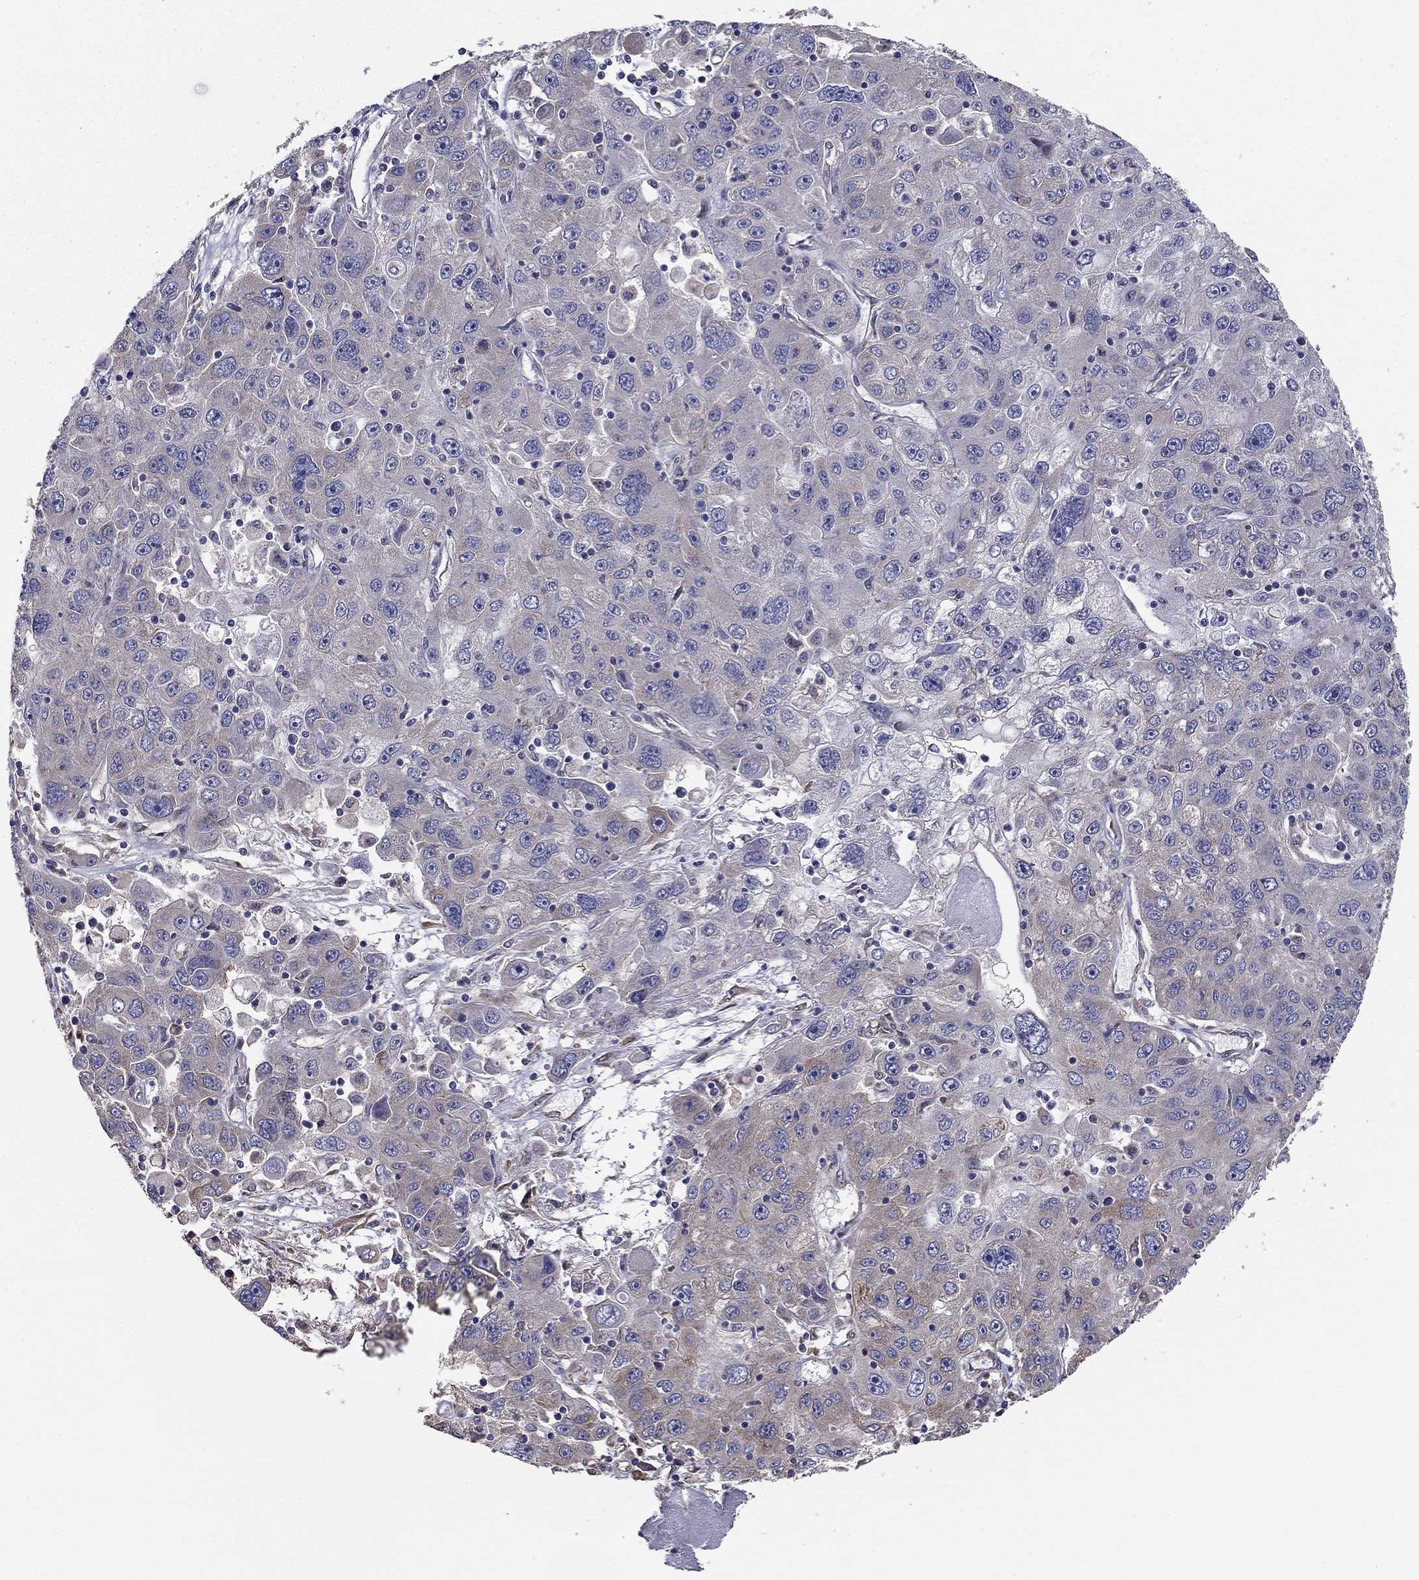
{"staining": {"intensity": "negative", "quantity": "none", "location": "none"}, "tissue": "stomach cancer", "cell_type": "Tumor cells", "image_type": "cancer", "snomed": [{"axis": "morphology", "description": "Adenocarcinoma, NOS"}, {"axis": "topography", "description": "Stomach"}], "caption": "Immunohistochemistry (IHC) histopathology image of neoplastic tissue: stomach cancer (adenocarcinoma) stained with DAB (3,3'-diaminobenzidine) shows no significant protein expression in tumor cells.", "gene": "NKIRAS1", "patient": {"sex": "male", "age": 56}}